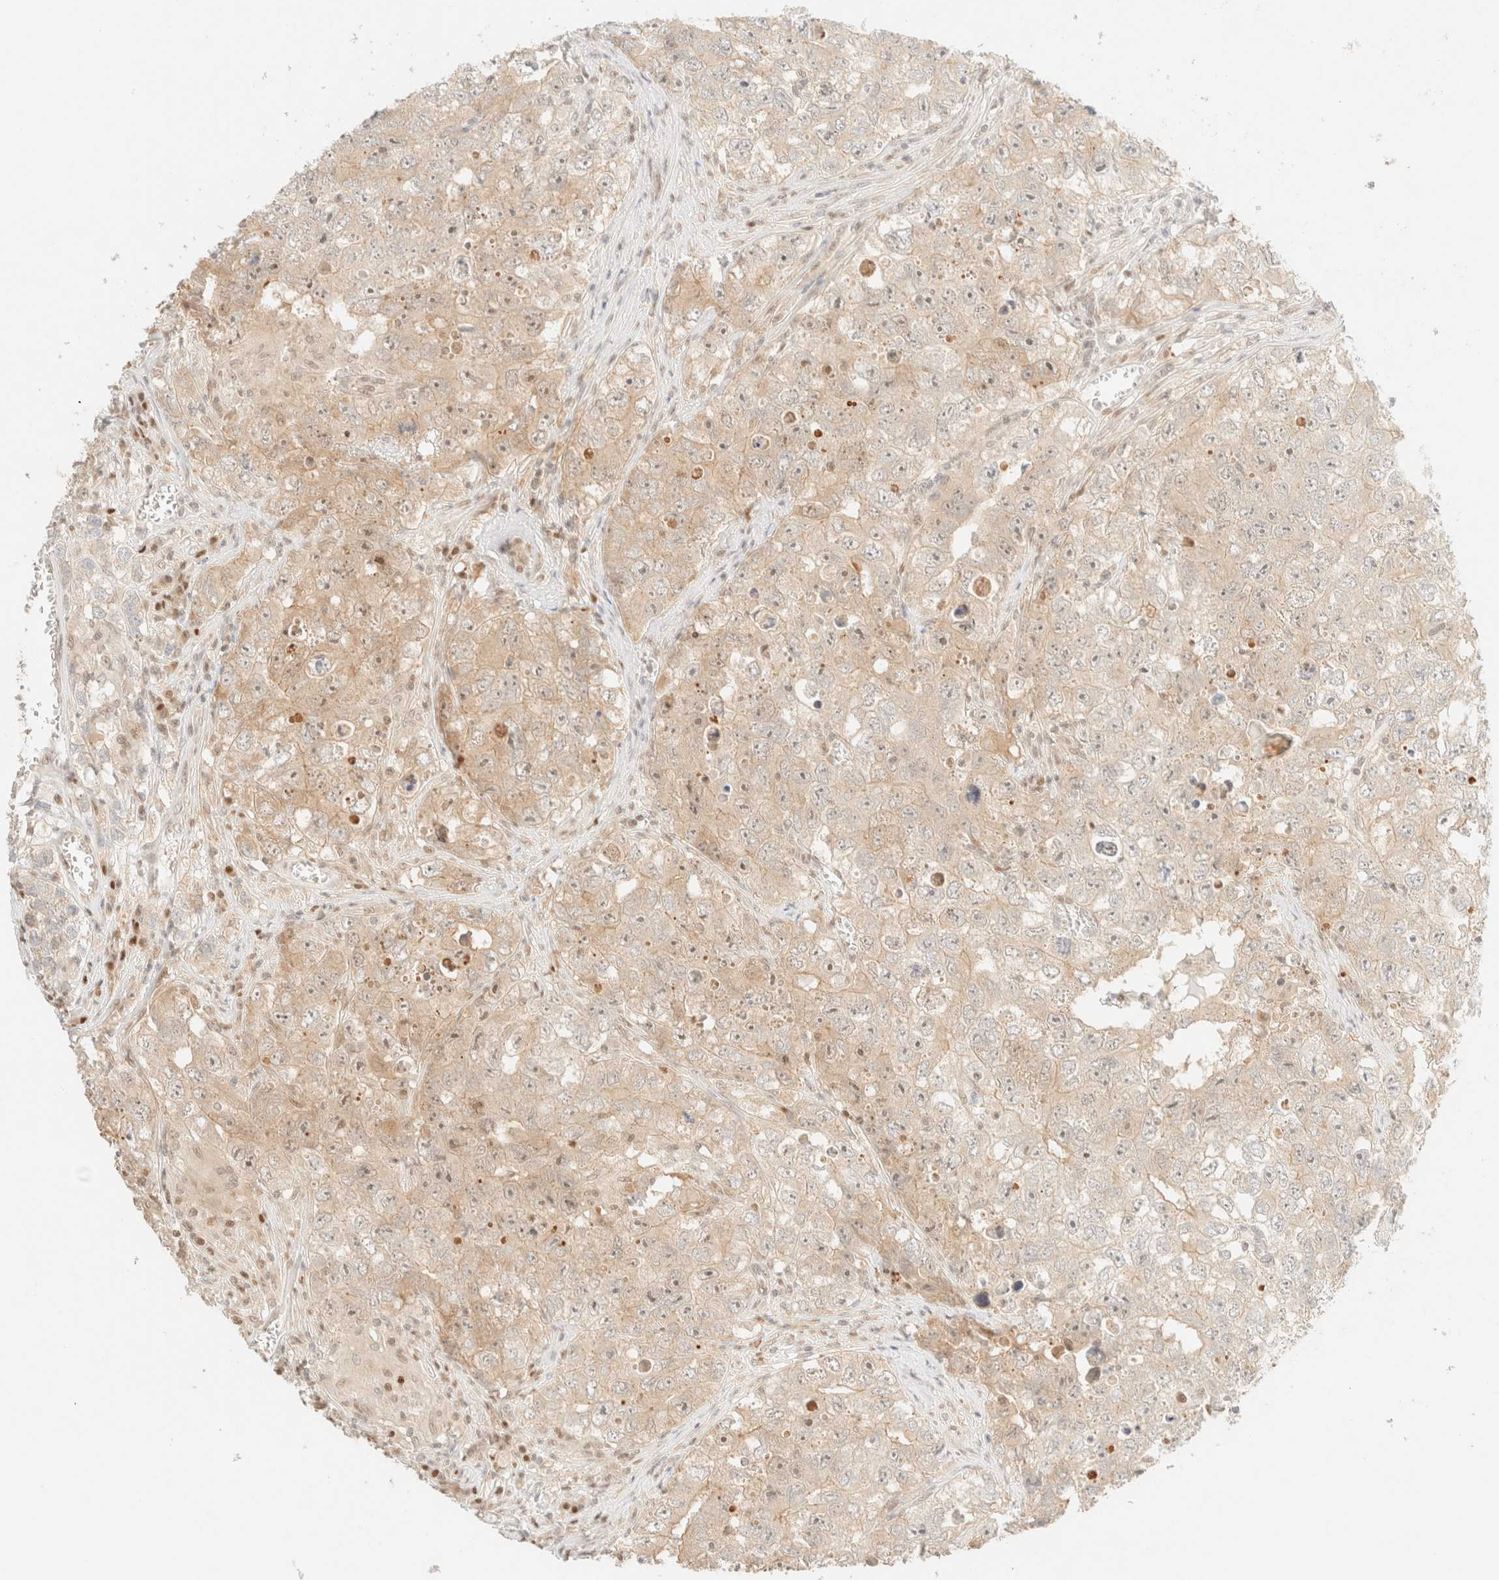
{"staining": {"intensity": "weak", "quantity": ">75%", "location": "cytoplasmic/membranous,nuclear"}, "tissue": "testis cancer", "cell_type": "Tumor cells", "image_type": "cancer", "snomed": [{"axis": "morphology", "description": "Seminoma, NOS"}, {"axis": "morphology", "description": "Carcinoma, Embryonal, NOS"}, {"axis": "topography", "description": "Testis"}], "caption": "Protein analysis of testis cancer (seminoma) tissue displays weak cytoplasmic/membranous and nuclear staining in about >75% of tumor cells.", "gene": "TSR1", "patient": {"sex": "male", "age": 43}}